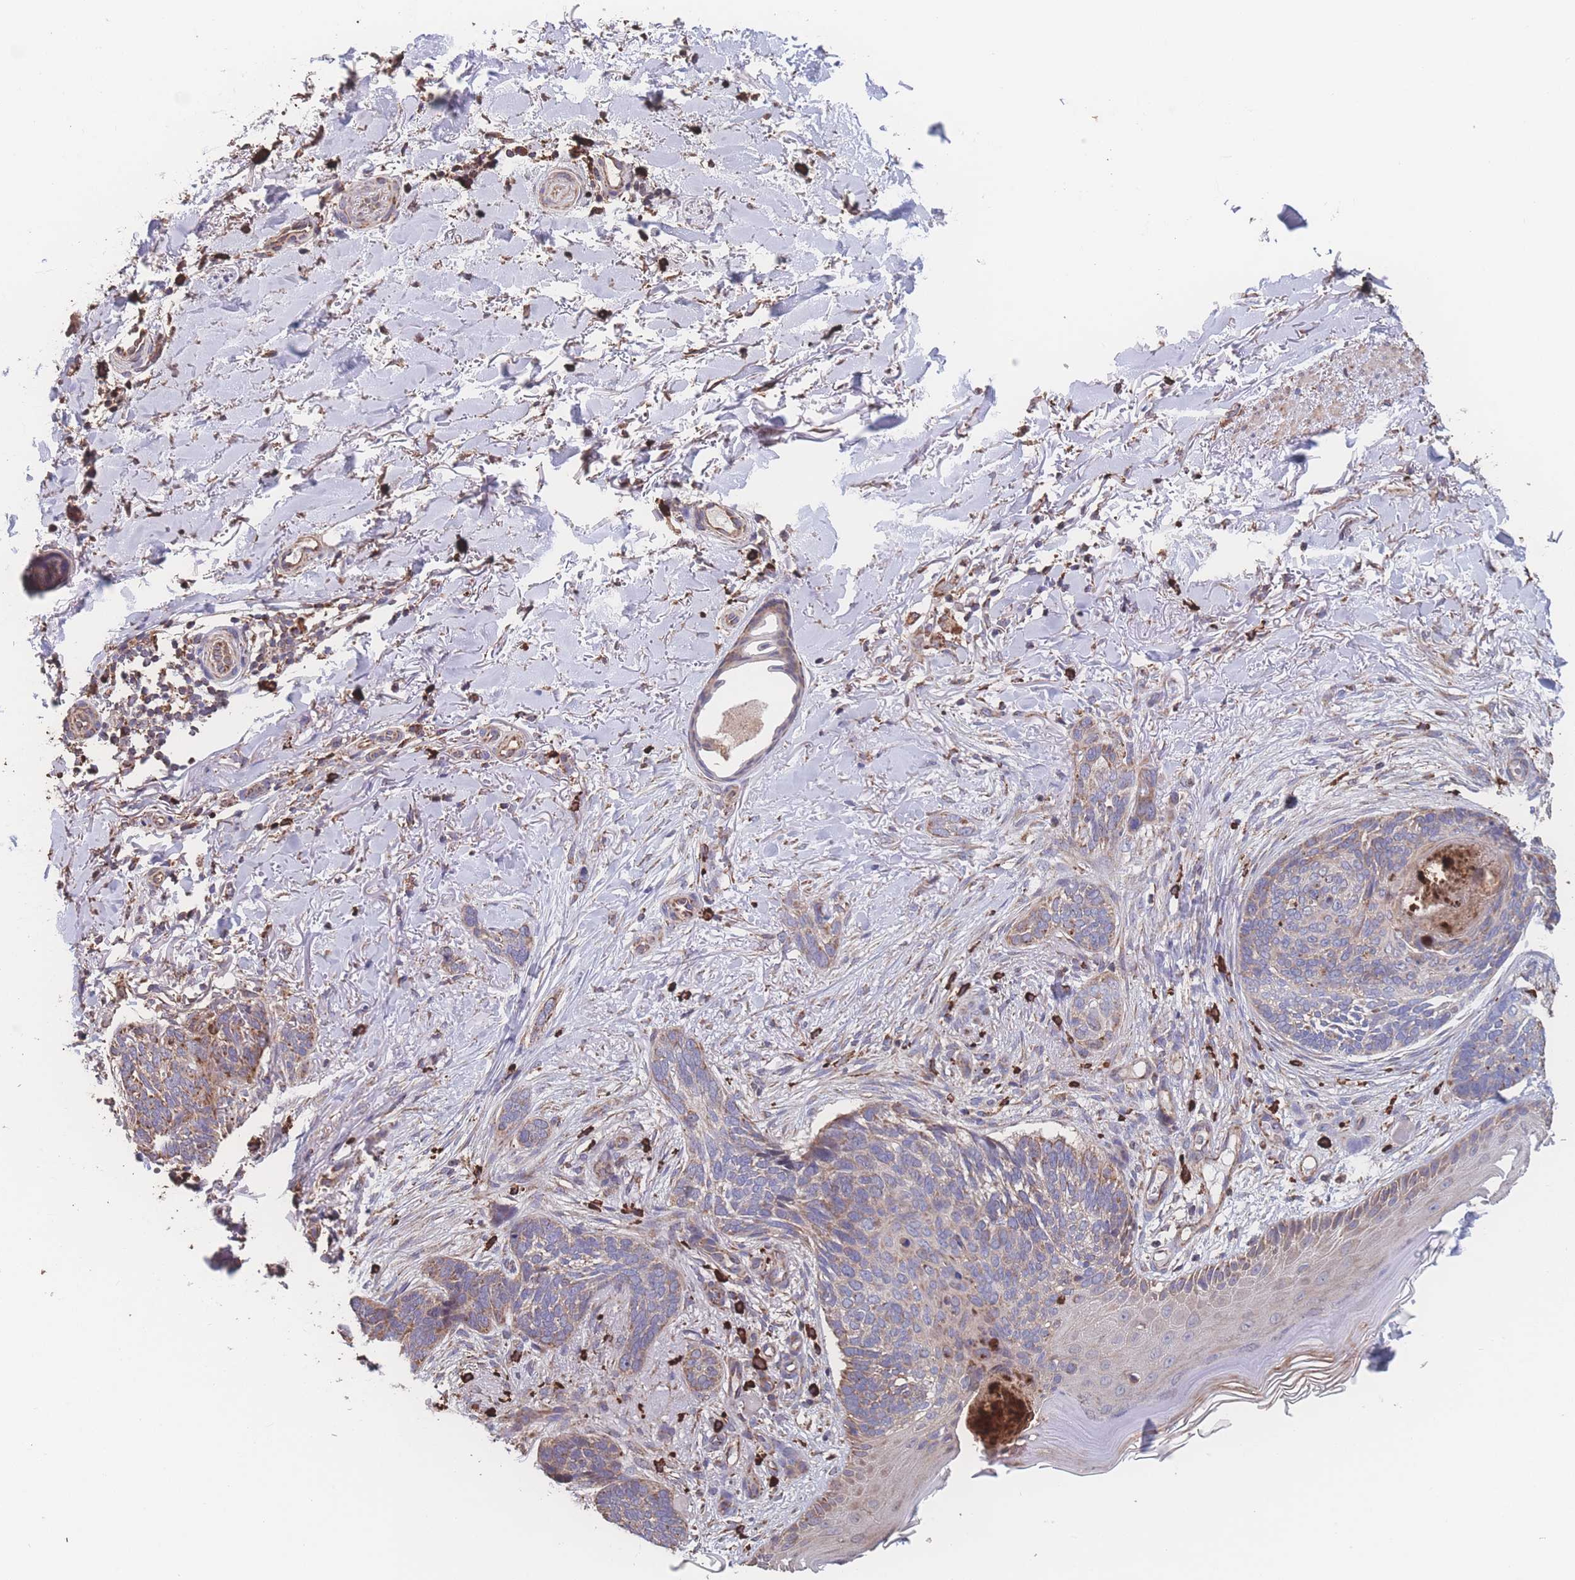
{"staining": {"intensity": "moderate", "quantity": "<25%", "location": "cytoplasmic/membranous"}, "tissue": "skin cancer", "cell_type": "Tumor cells", "image_type": "cancer", "snomed": [{"axis": "morphology", "description": "Normal tissue, NOS"}, {"axis": "morphology", "description": "Basal cell carcinoma"}, {"axis": "topography", "description": "Skin"}], "caption": "An immunohistochemistry (IHC) micrograph of neoplastic tissue is shown. Protein staining in brown labels moderate cytoplasmic/membranous positivity in basal cell carcinoma (skin) within tumor cells.", "gene": "SGSM3", "patient": {"sex": "female", "age": 67}}